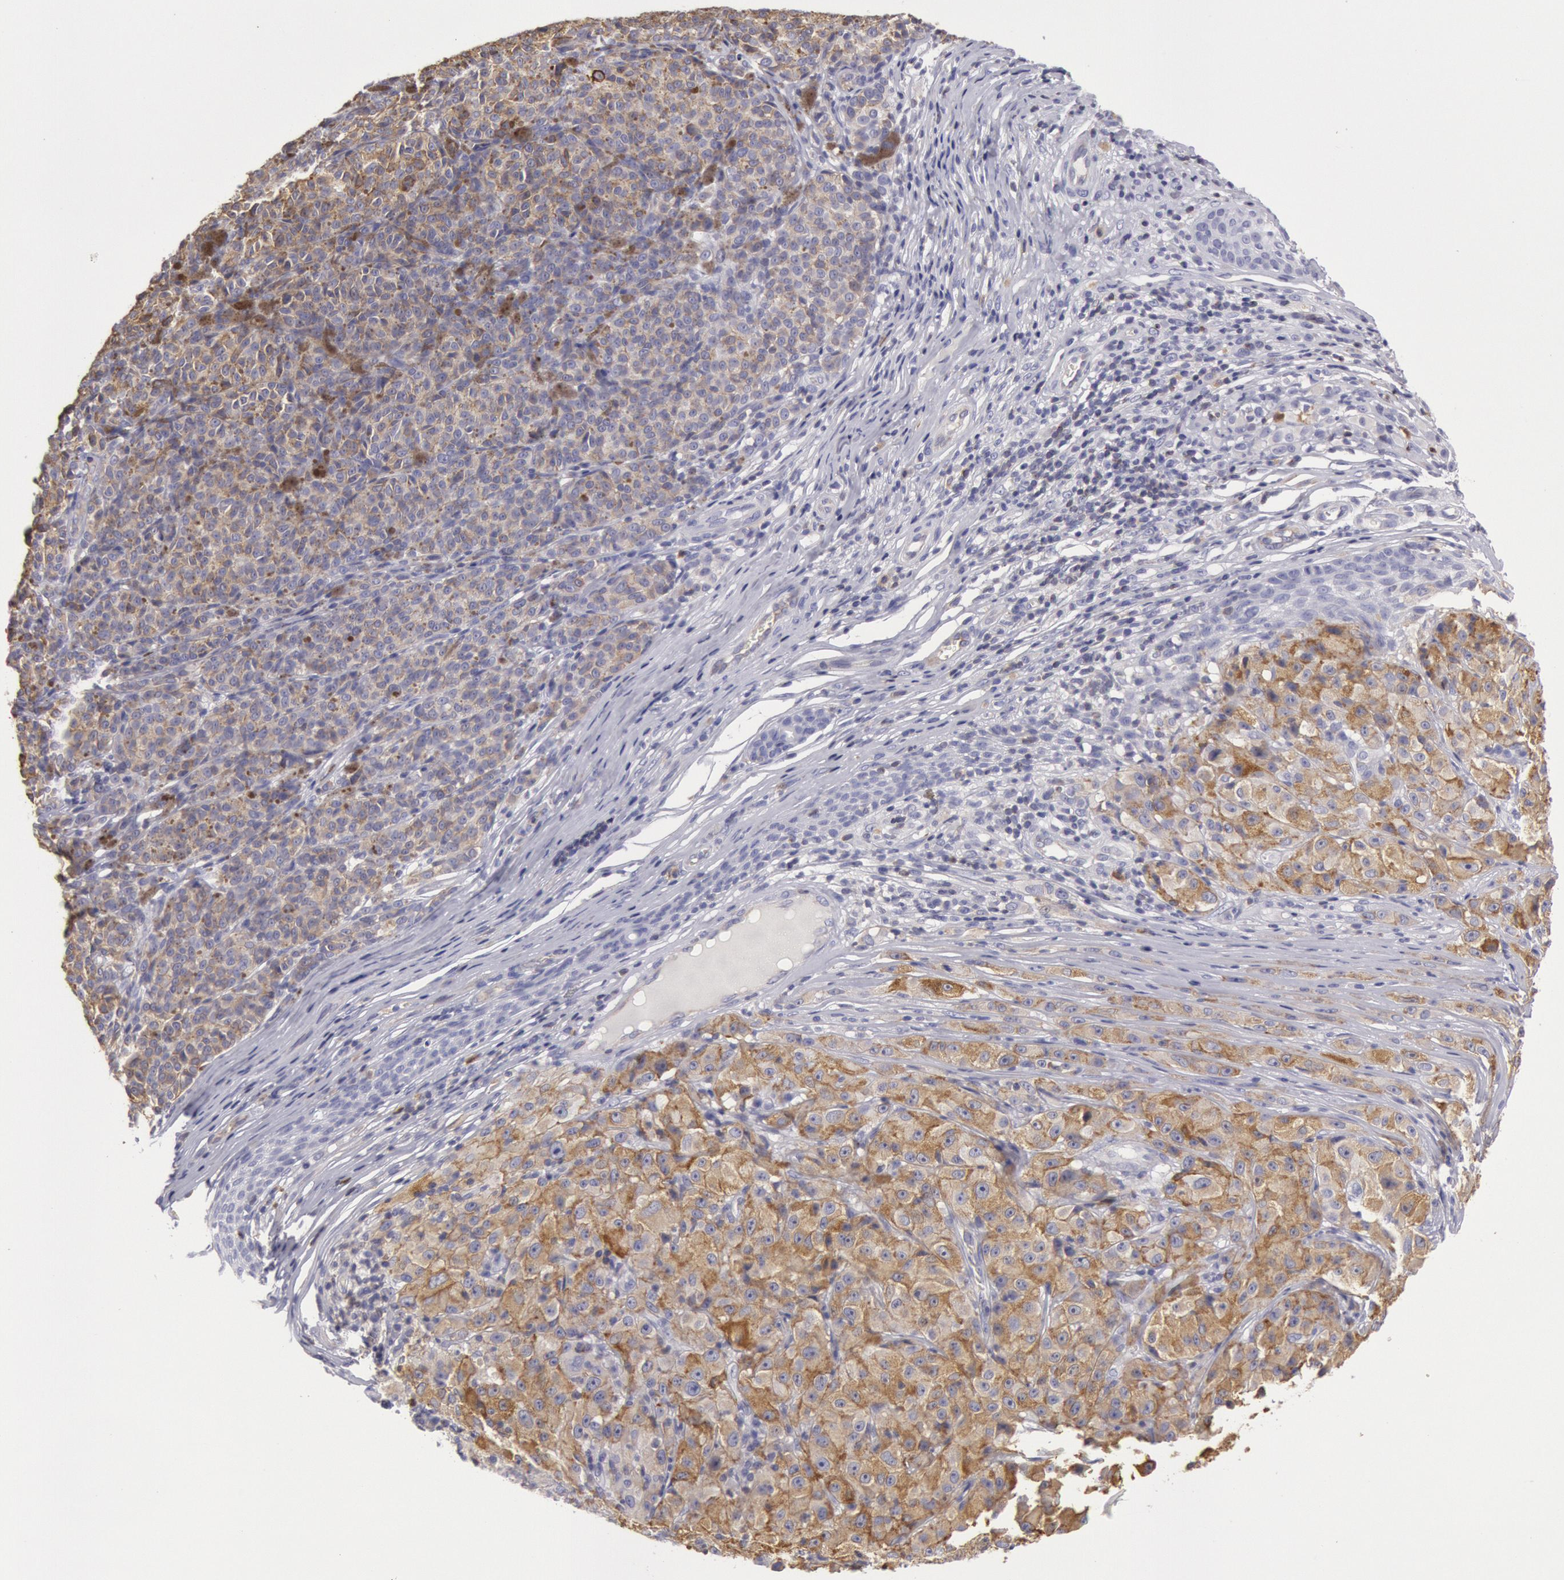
{"staining": {"intensity": "moderate", "quantity": "25%-75%", "location": "cytoplasmic/membranous"}, "tissue": "melanoma", "cell_type": "Tumor cells", "image_type": "cancer", "snomed": [{"axis": "morphology", "description": "Malignant melanoma, NOS"}, {"axis": "topography", "description": "Skin"}], "caption": "Immunohistochemistry photomicrograph of human melanoma stained for a protein (brown), which shows medium levels of moderate cytoplasmic/membranous staining in approximately 25%-75% of tumor cells.", "gene": "RAB27A", "patient": {"sex": "male", "age": 56}}